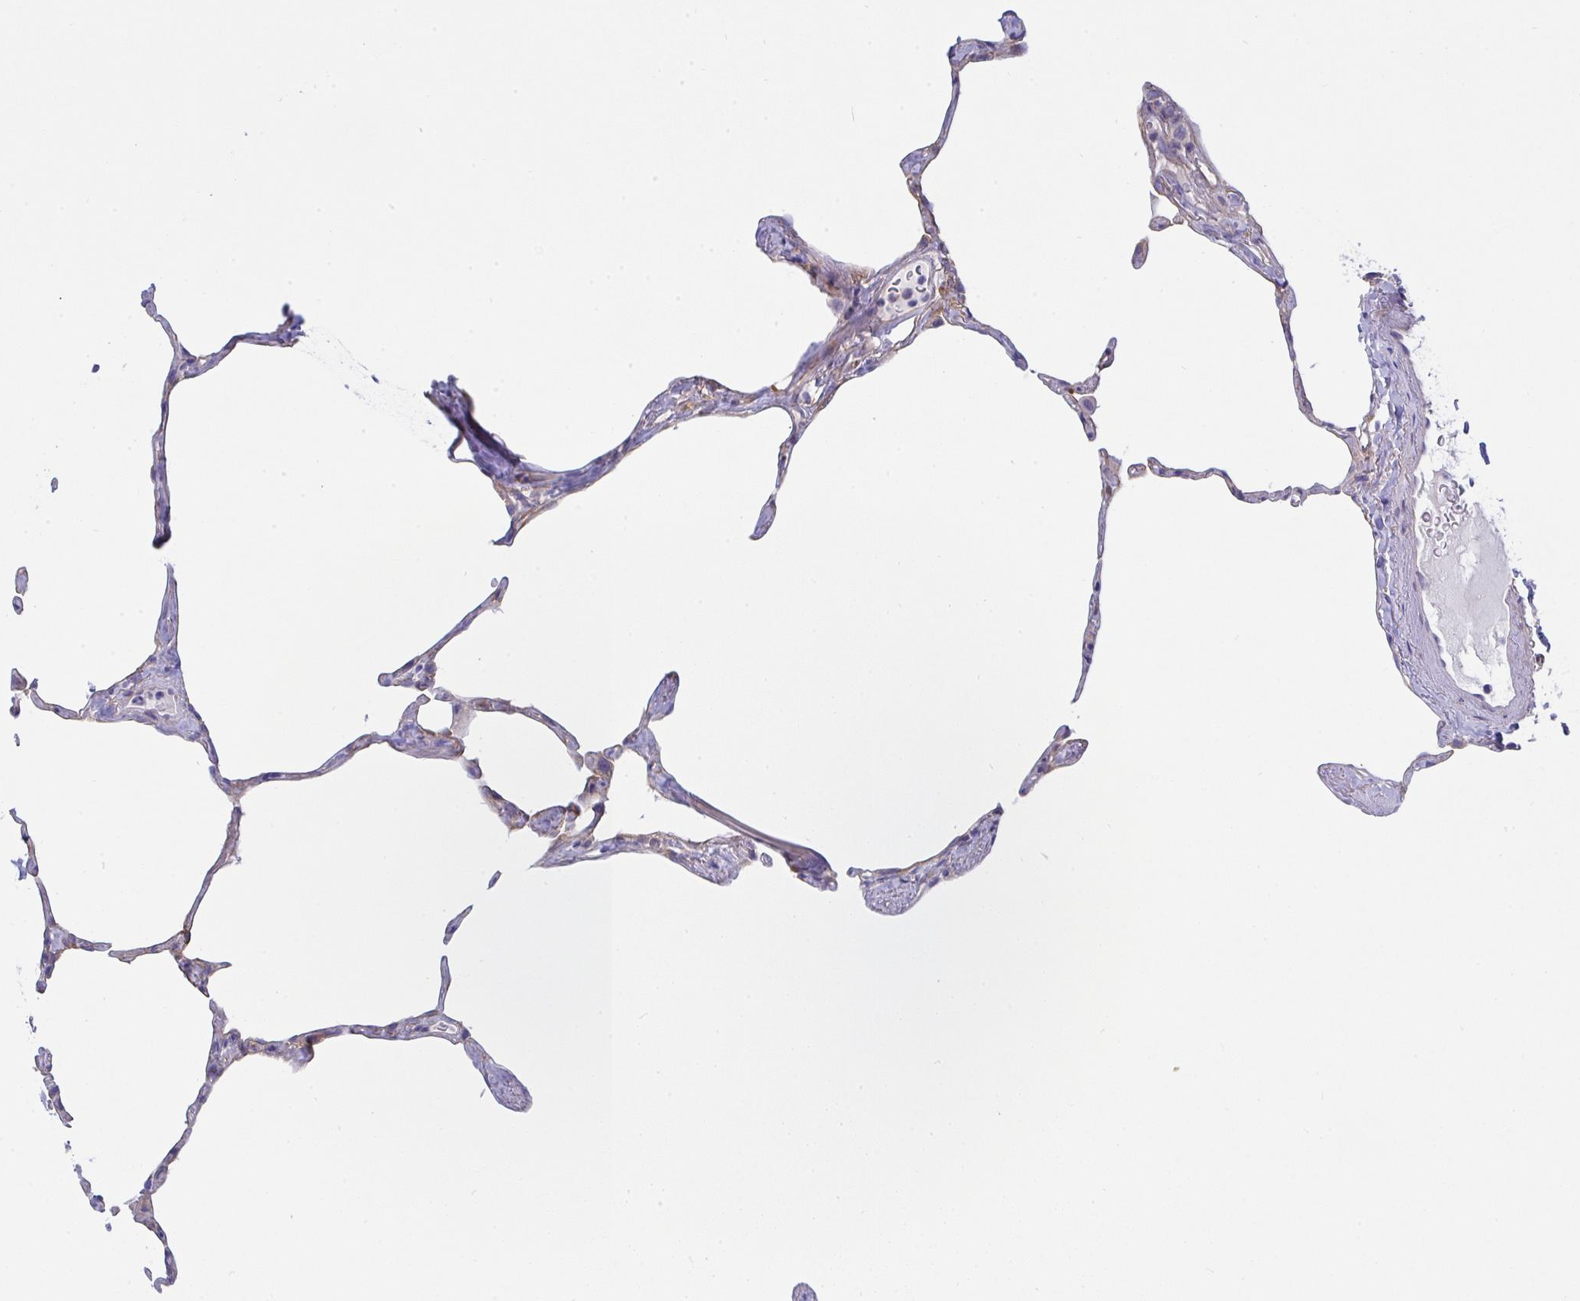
{"staining": {"intensity": "weak", "quantity": "25%-75%", "location": "cytoplasmic/membranous"}, "tissue": "lung", "cell_type": "Alveolar cells", "image_type": "normal", "snomed": [{"axis": "morphology", "description": "Normal tissue, NOS"}, {"axis": "topography", "description": "Lung"}], "caption": "Immunohistochemical staining of unremarkable lung displays weak cytoplasmic/membranous protein staining in about 25%-75% of alveolar cells.", "gene": "GAB1", "patient": {"sex": "male", "age": 65}}